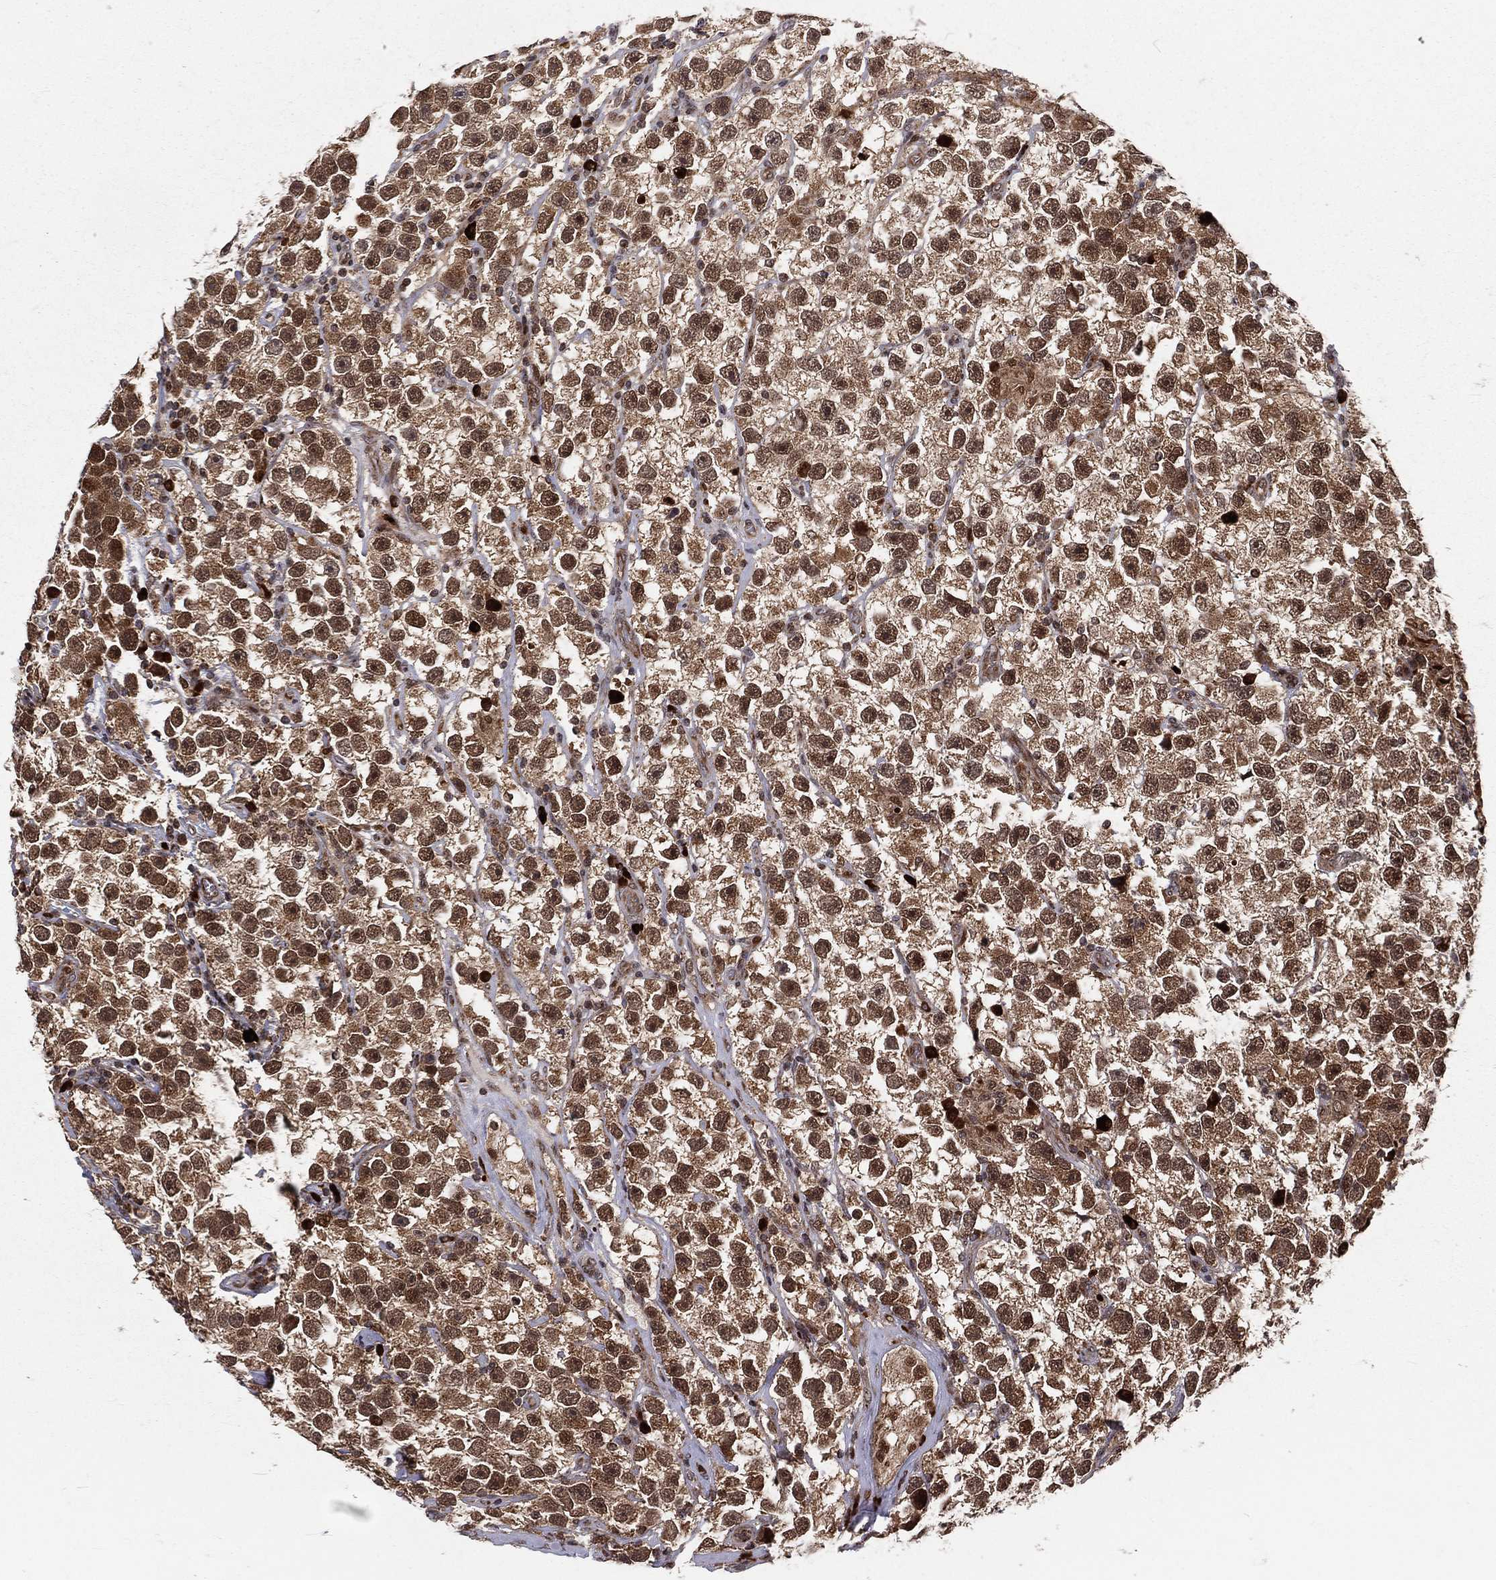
{"staining": {"intensity": "moderate", "quantity": ">75%", "location": "cytoplasmic/membranous,nuclear"}, "tissue": "testis cancer", "cell_type": "Tumor cells", "image_type": "cancer", "snomed": [{"axis": "morphology", "description": "Seminoma, NOS"}, {"axis": "topography", "description": "Testis"}], "caption": "Moderate cytoplasmic/membranous and nuclear protein expression is identified in approximately >75% of tumor cells in seminoma (testis).", "gene": "MDM2", "patient": {"sex": "male", "age": 26}}